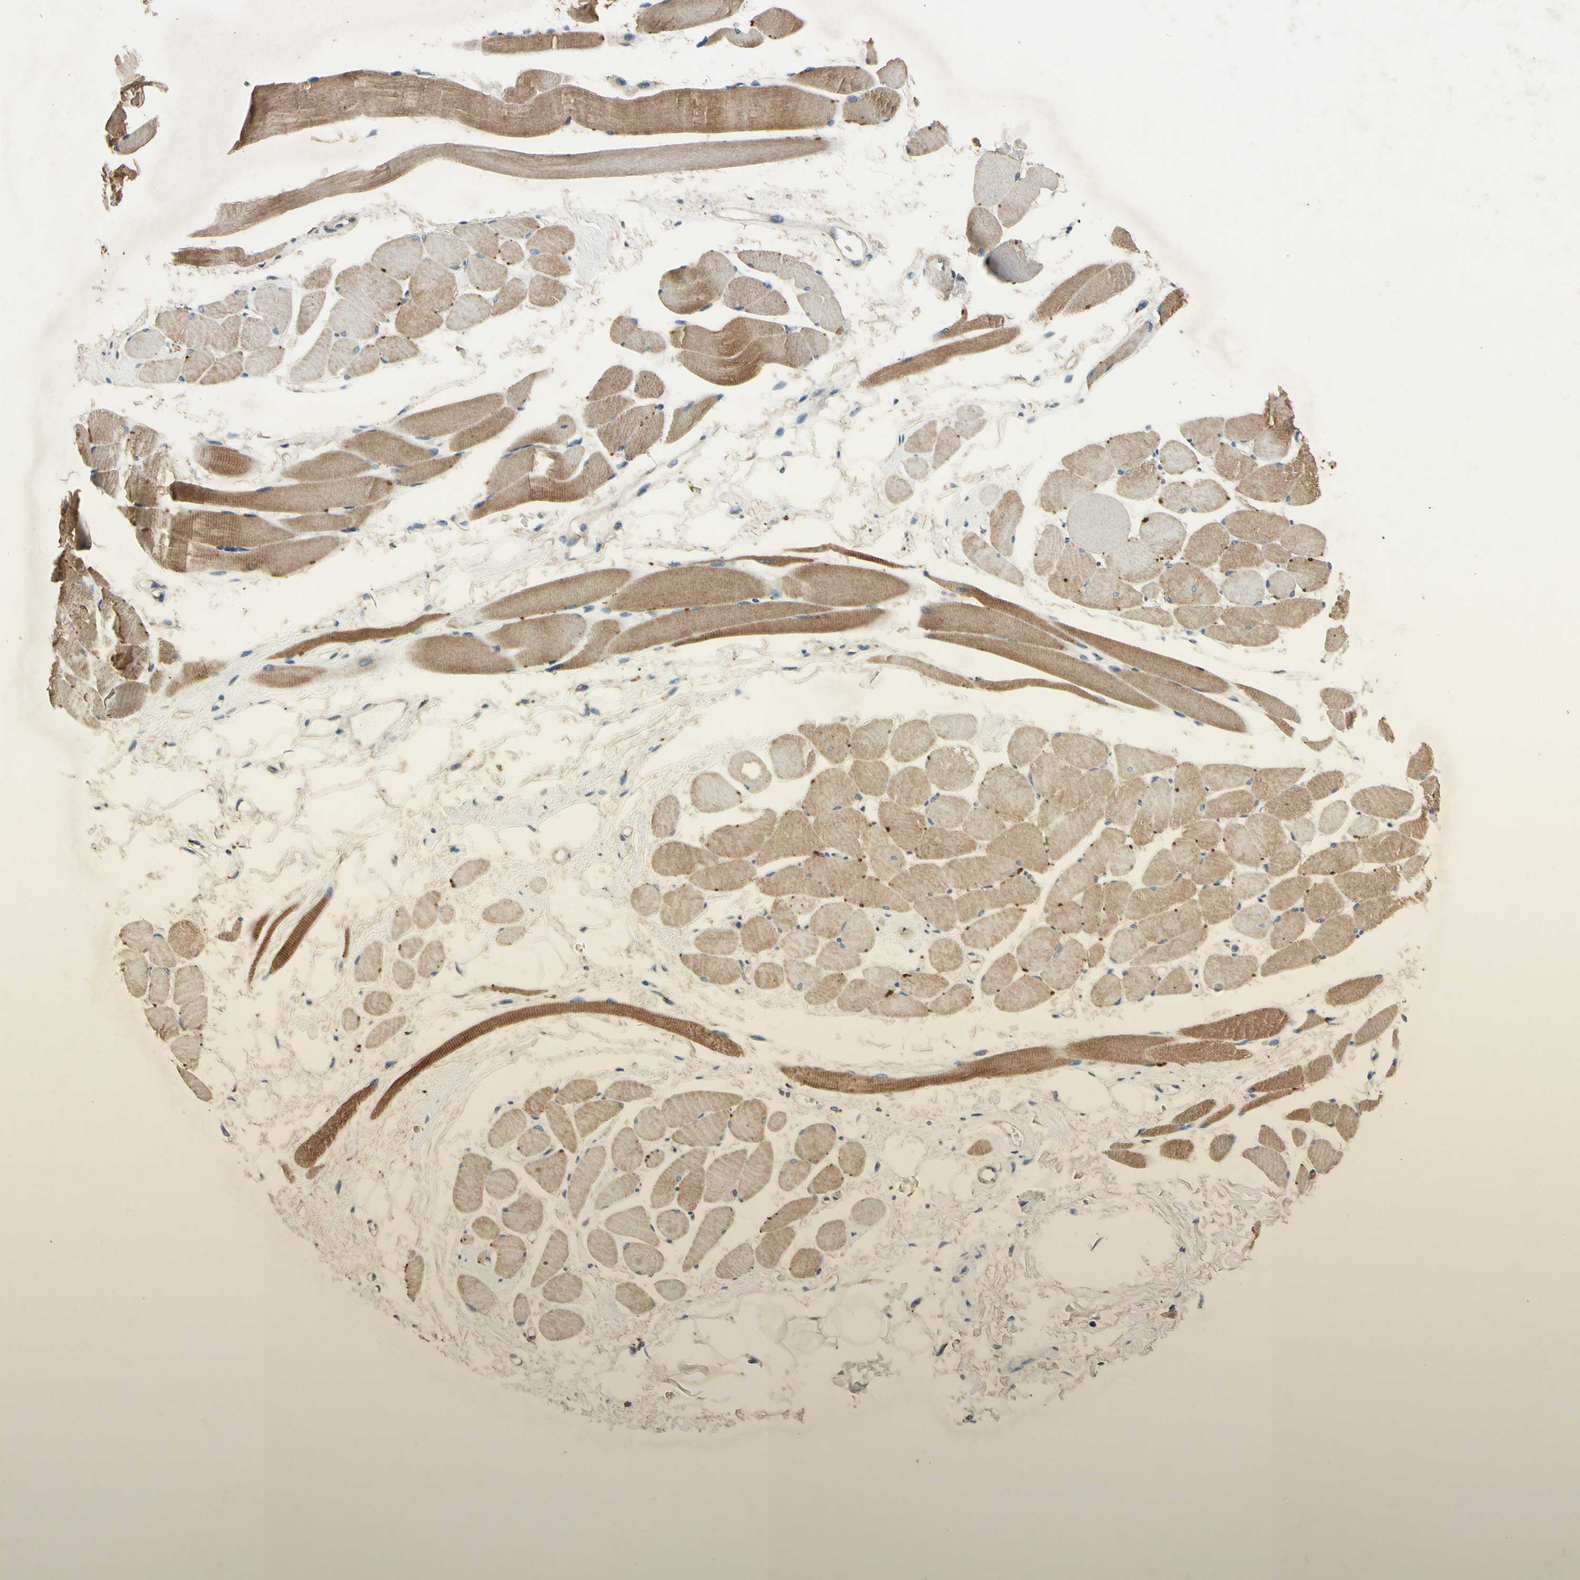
{"staining": {"intensity": "moderate", "quantity": ">75%", "location": "cytoplasmic/membranous"}, "tissue": "skeletal muscle", "cell_type": "Myocytes", "image_type": "normal", "snomed": [{"axis": "morphology", "description": "Normal tissue, NOS"}, {"axis": "topography", "description": "Skeletal muscle"}, {"axis": "topography", "description": "Peripheral nerve tissue"}], "caption": "Brown immunohistochemical staining in benign human skeletal muscle displays moderate cytoplasmic/membranous expression in approximately >75% of myocytes. (IHC, brightfield microscopy, high magnification).", "gene": "ALKBH3", "patient": {"sex": "female", "age": 84}}